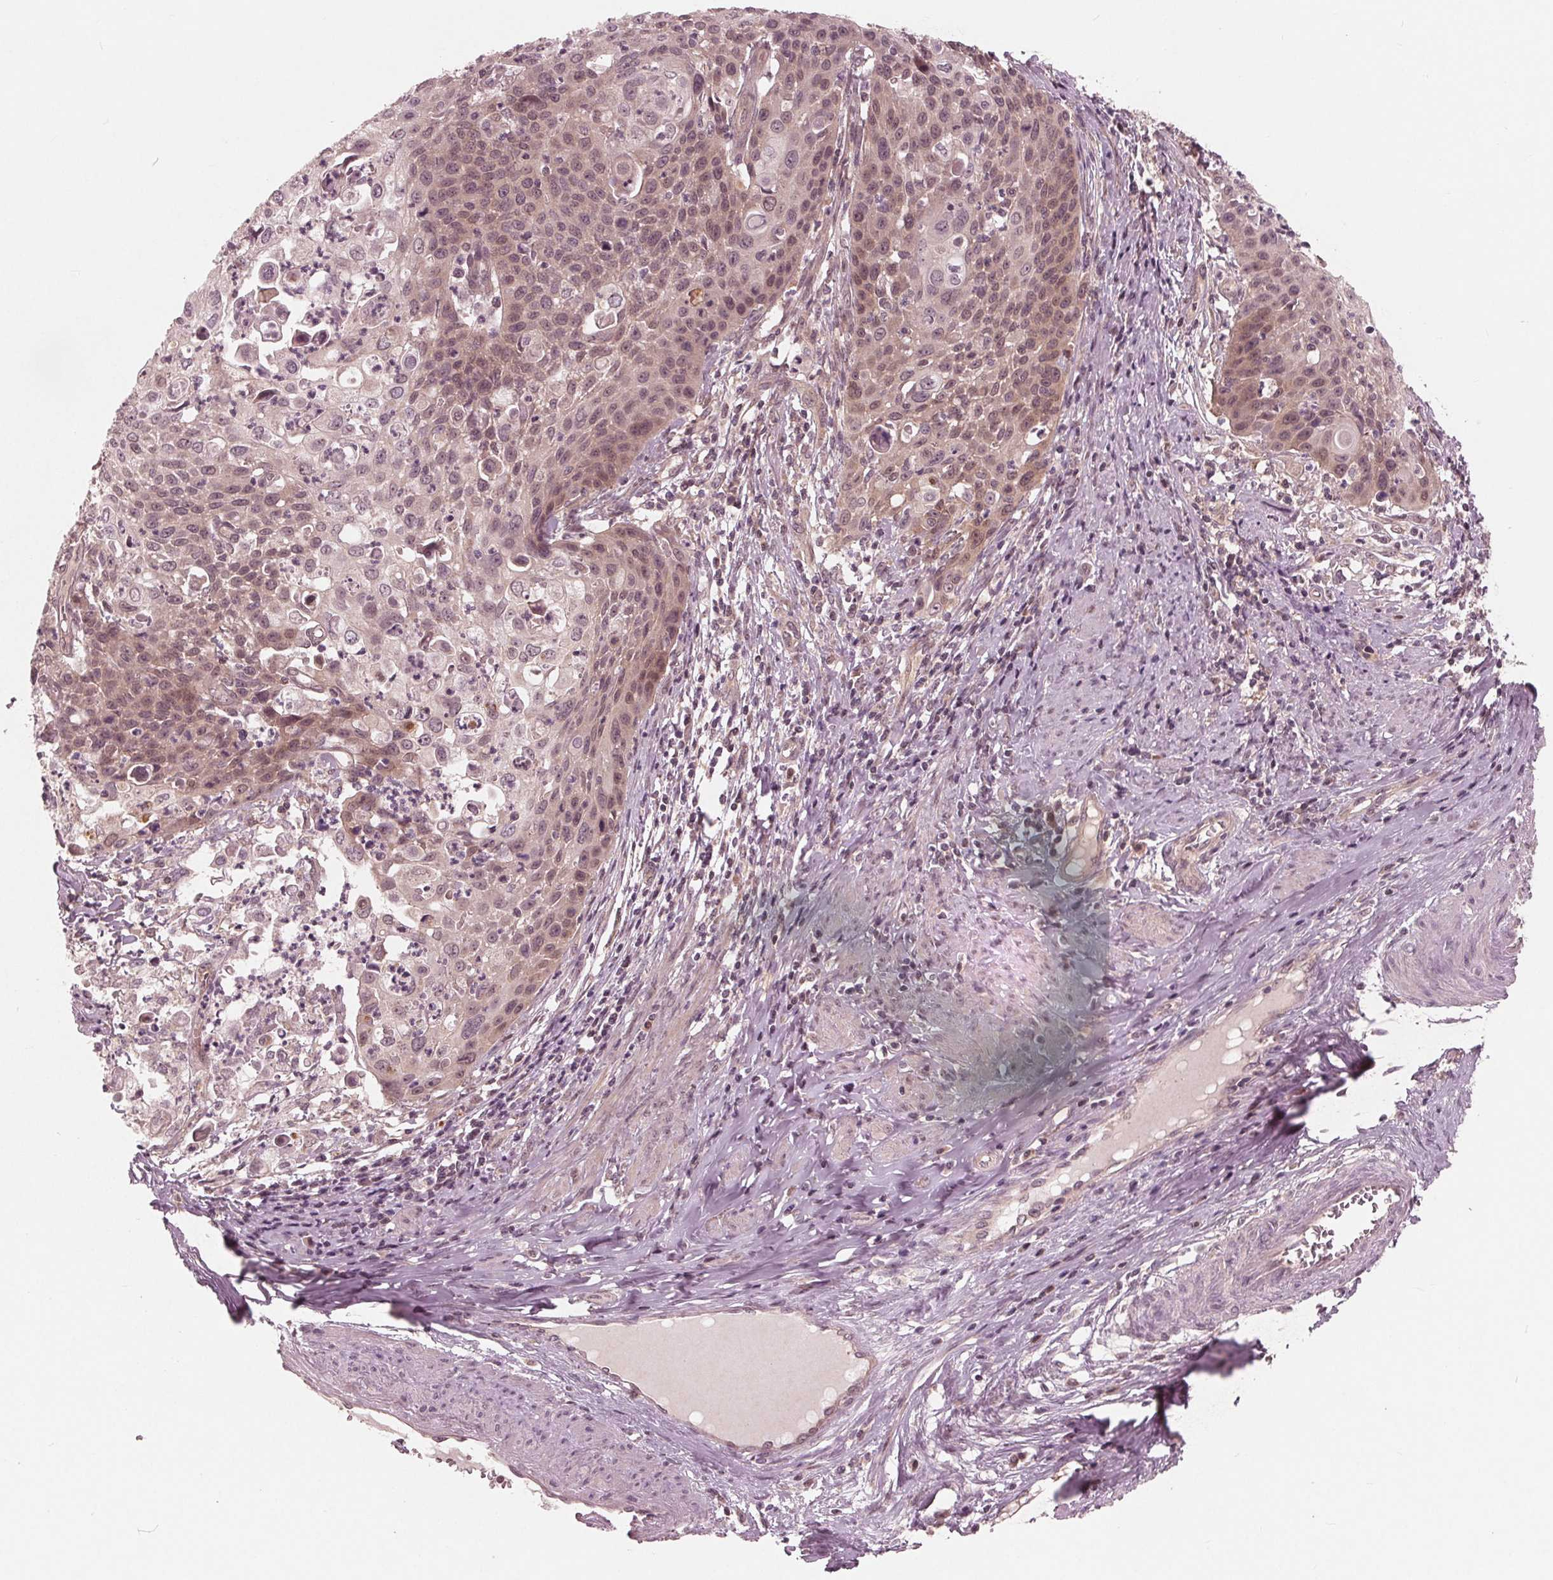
{"staining": {"intensity": "weak", "quantity": "25%-75%", "location": "cytoplasmic/membranous,nuclear"}, "tissue": "cervical cancer", "cell_type": "Tumor cells", "image_type": "cancer", "snomed": [{"axis": "morphology", "description": "Squamous cell carcinoma, NOS"}, {"axis": "topography", "description": "Cervix"}], "caption": "Cervical cancer (squamous cell carcinoma) tissue shows weak cytoplasmic/membranous and nuclear staining in about 25%-75% of tumor cells, visualized by immunohistochemistry. (brown staining indicates protein expression, while blue staining denotes nuclei).", "gene": "UBALD1", "patient": {"sex": "female", "age": 65}}